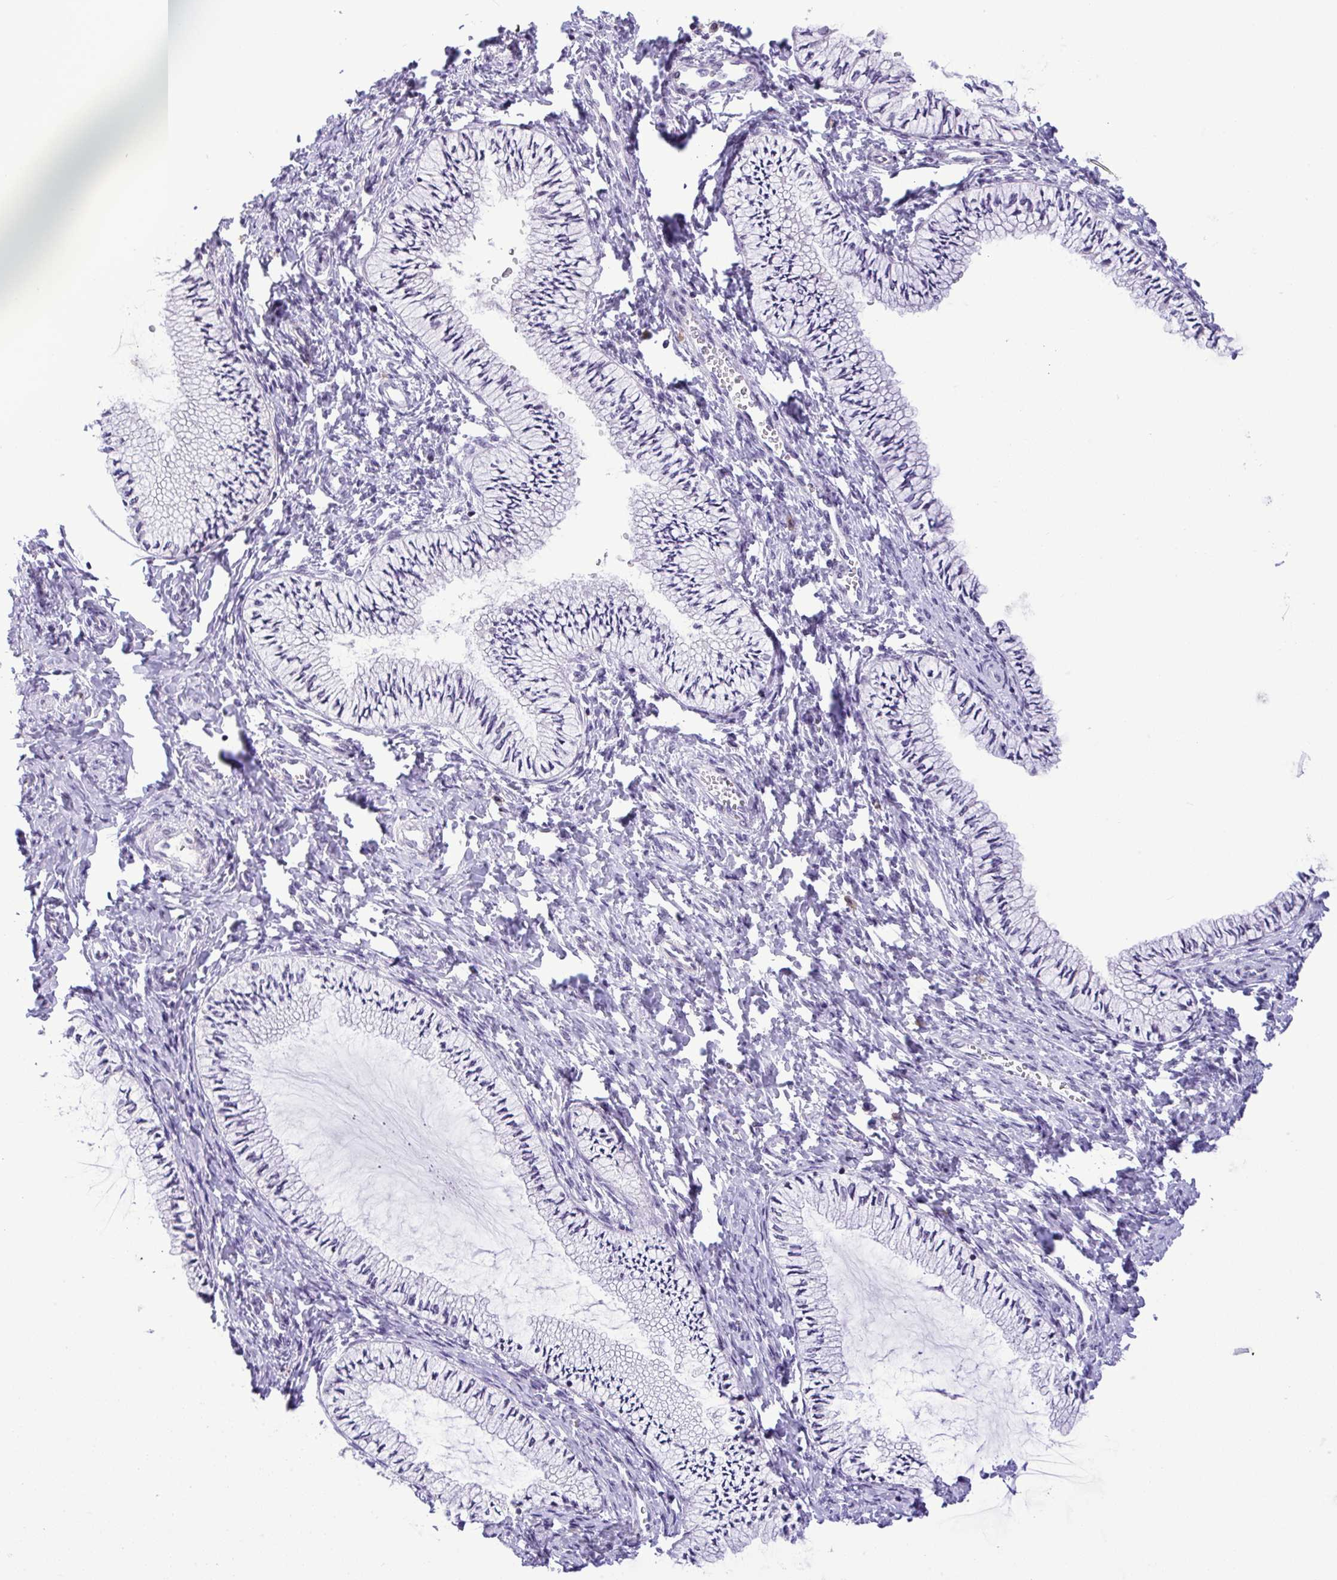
{"staining": {"intensity": "negative", "quantity": "none", "location": "none"}, "tissue": "cervix", "cell_type": "Glandular cells", "image_type": "normal", "snomed": [{"axis": "morphology", "description": "Normal tissue, NOS"}, {"axis": "topography", "description": "Cervix"}], "caption": "An IHC photomicrograph of benign cervix is shown. There is no staining in glandular cells of cervix. (DAB IHC with hematoxylin counter stain).", "gene": "YBX2", "patient": {"sex": "female", "age": 24}}